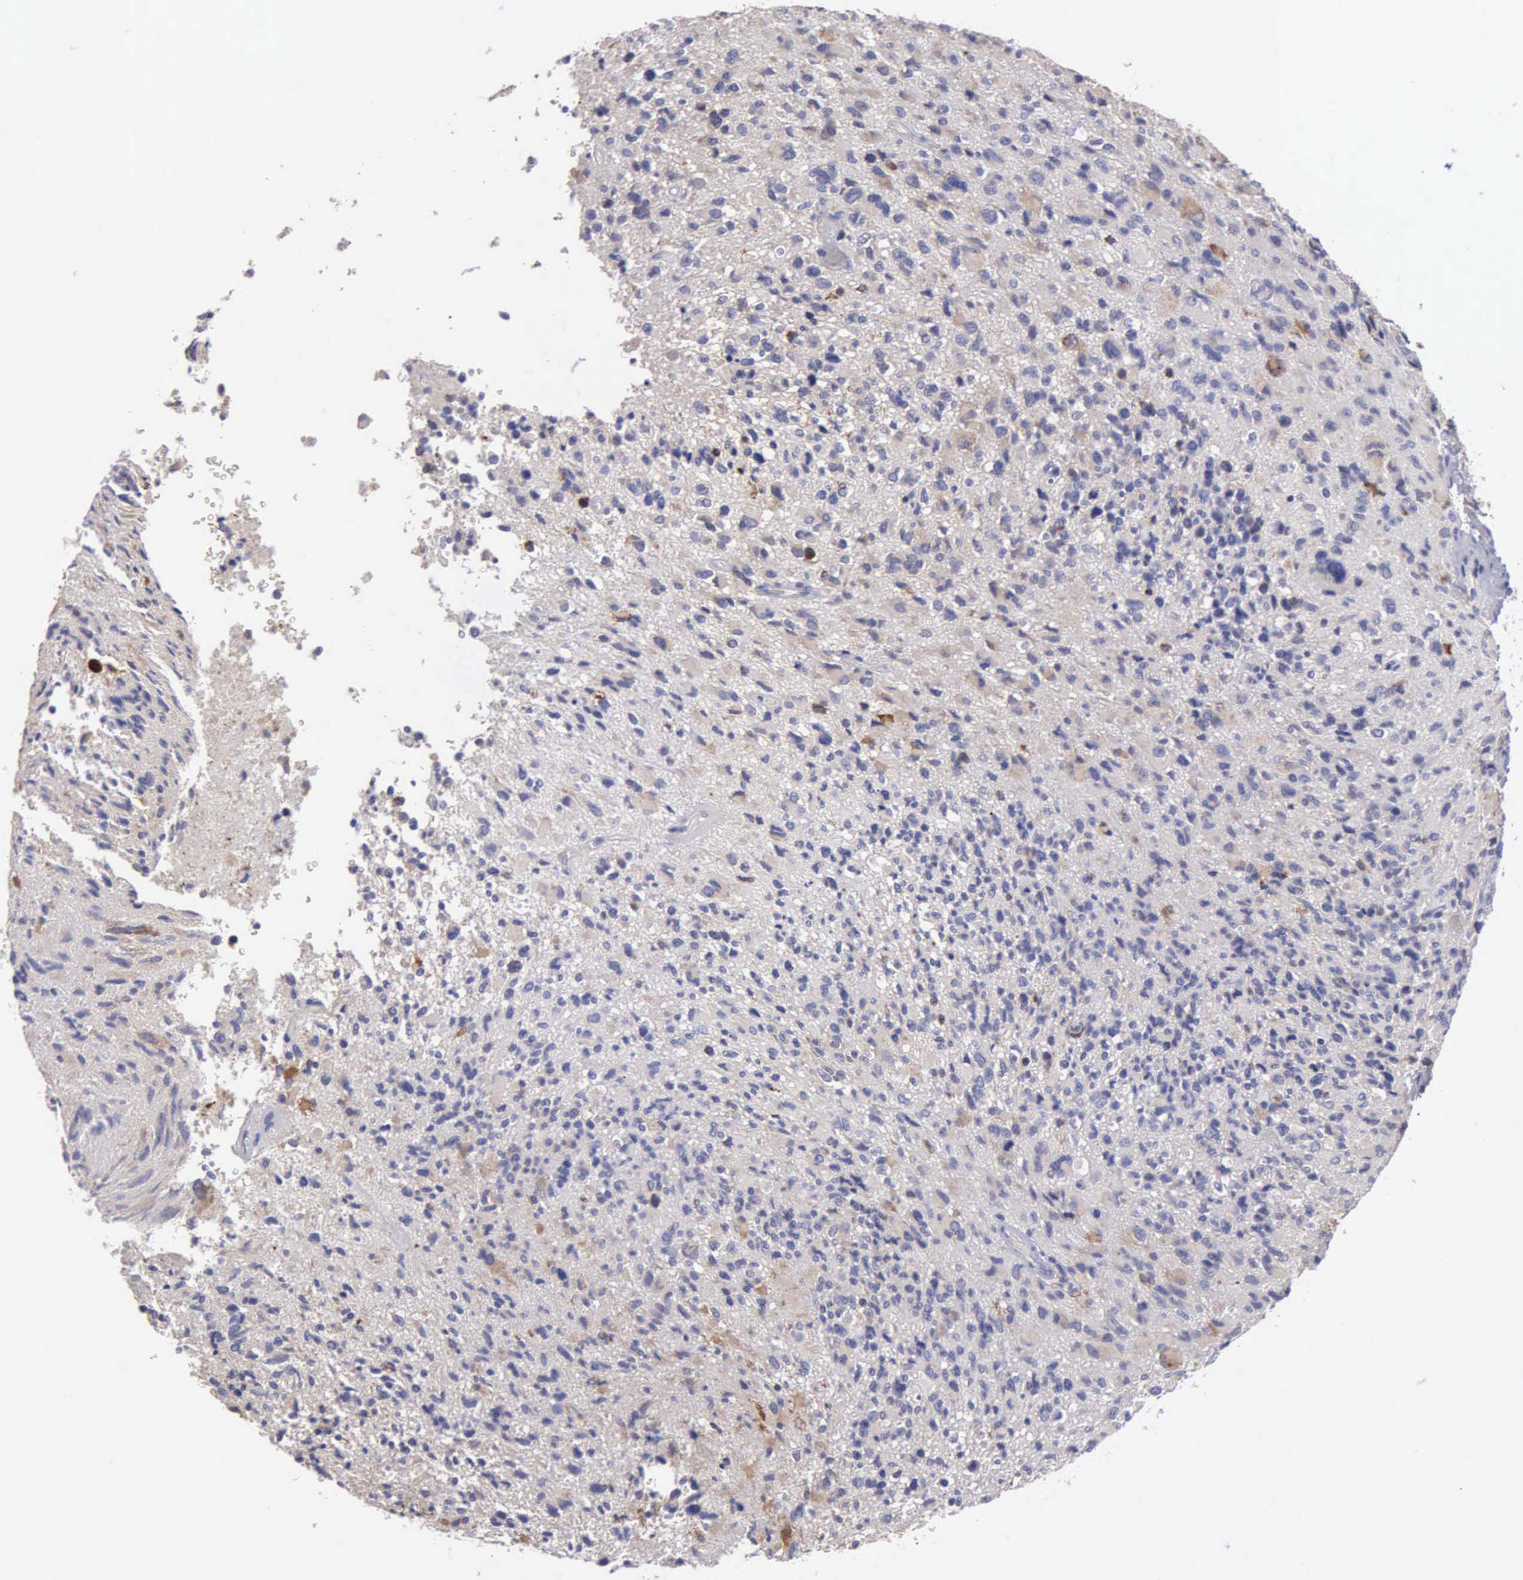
{"staining": {"intensity": "weak", "quantity": "<25%", "location": "cytoplasmic/membranous"}, "tissue": "glioma", "cell_type": "Tumor cells", "image_type": "cancer", "snomed": [{"axis": "morphology", "description": "Glioma, malignant, High grade"}, {"axis": "topography", "description": "Brain"}], "caption": "Tumor cells show no significant expression in glioma.", "gene": "APP", "patient": {"sex": "male", "age": 69}}